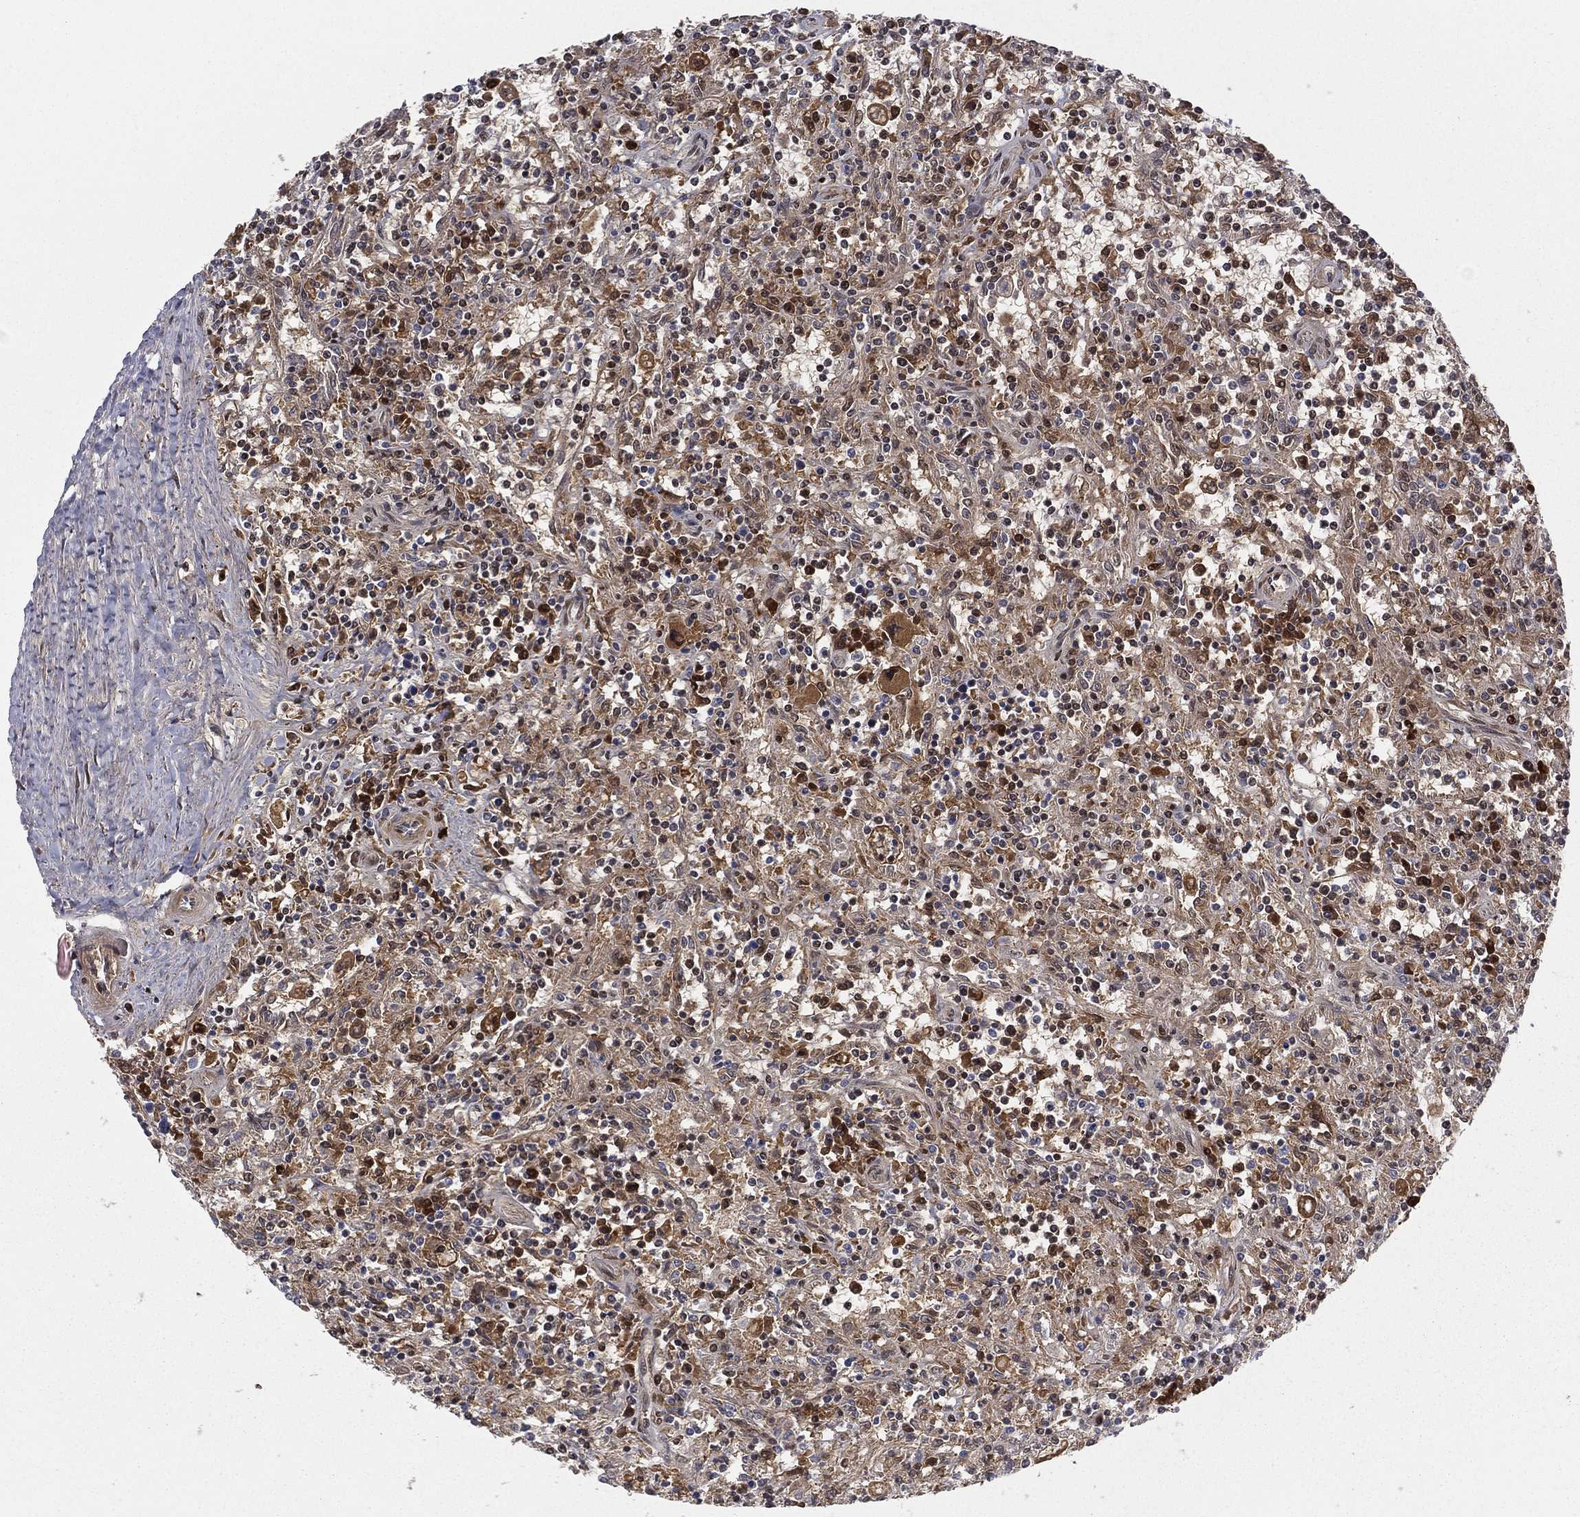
{"staining": {"intensity": "strong", "quantity": "<25%", "location": "nuclear"}, "tissue": "lymphoma", "cell_type": "Tumor cells", "image_type": "cancer", "snomed": [{"axis": "morphology", "description": "Malignant lymphoma, non-Hodgkin's type, Low grade"}, {"axis": "topography", "description": "Spleen"}], "caption": "Human lymphoma stained with a brown dye exhibits strong nuclear positive expression in approximately <25% of tumor cells.", "gene": "RTF1", "patient": {"sex": "male", "age": 62}}